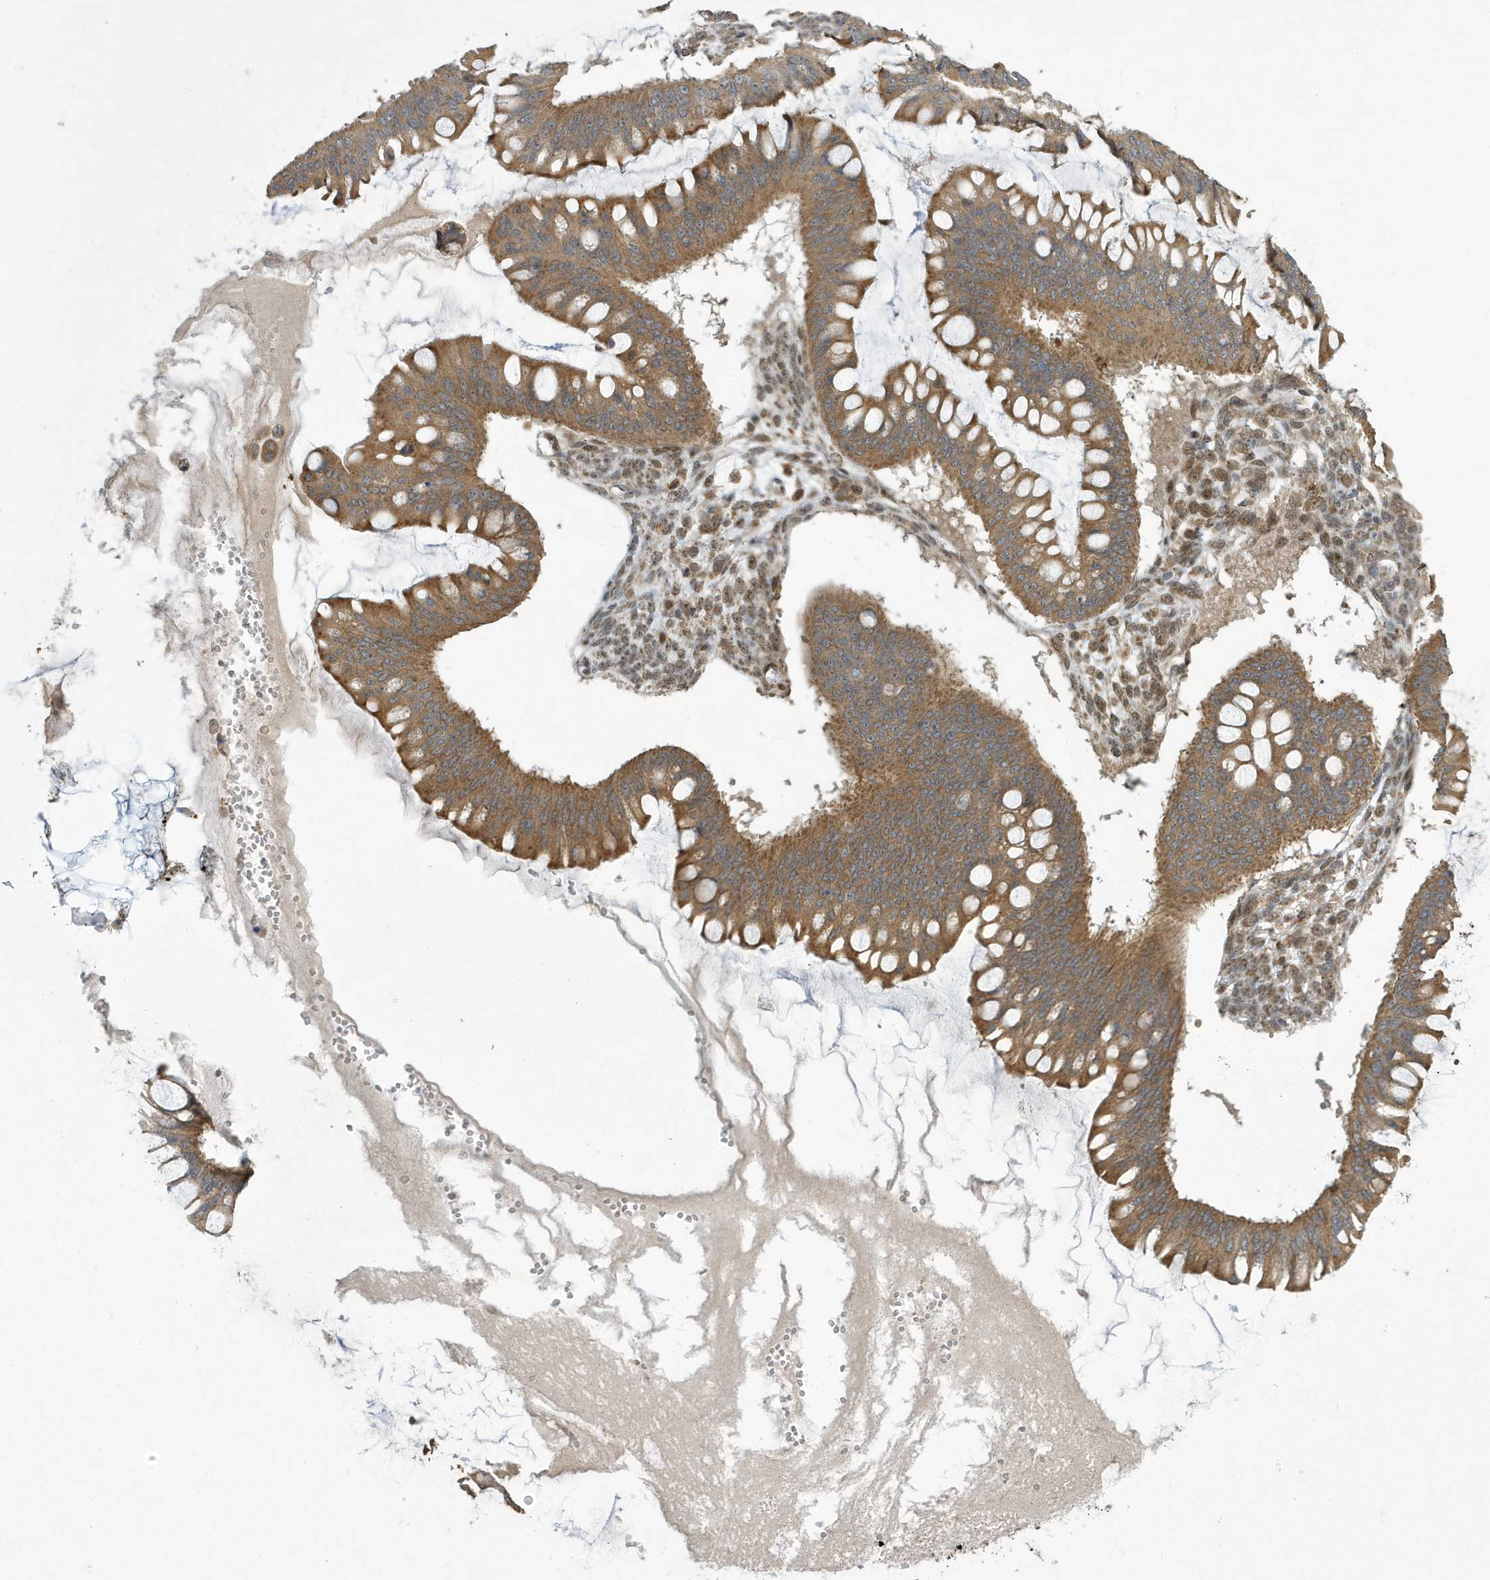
{"staining": {"intensity": "strong", "quantity": ">75%", "location": "cytoplasmic/membranous"}, "tissue": "ovarian cancer", "cell_type": "Tumor cells", "image_type": "cancer", "snomed": [{"axis": "morphology", "description": "Cystadenocarcinoma, mucinous, NOS"}, {"axis": "topography", "description": "Ovary"}], "caption": "Strong cytoplasmic/membranous staining for a protein is appreciated in approximately >75% of tumor cells of mucinous cystadenocarcinoma (ovarian) using immunohistochemistry (IHC).", "gene": "NCOA7", "patient": {"sex": "female", "age": 73}}